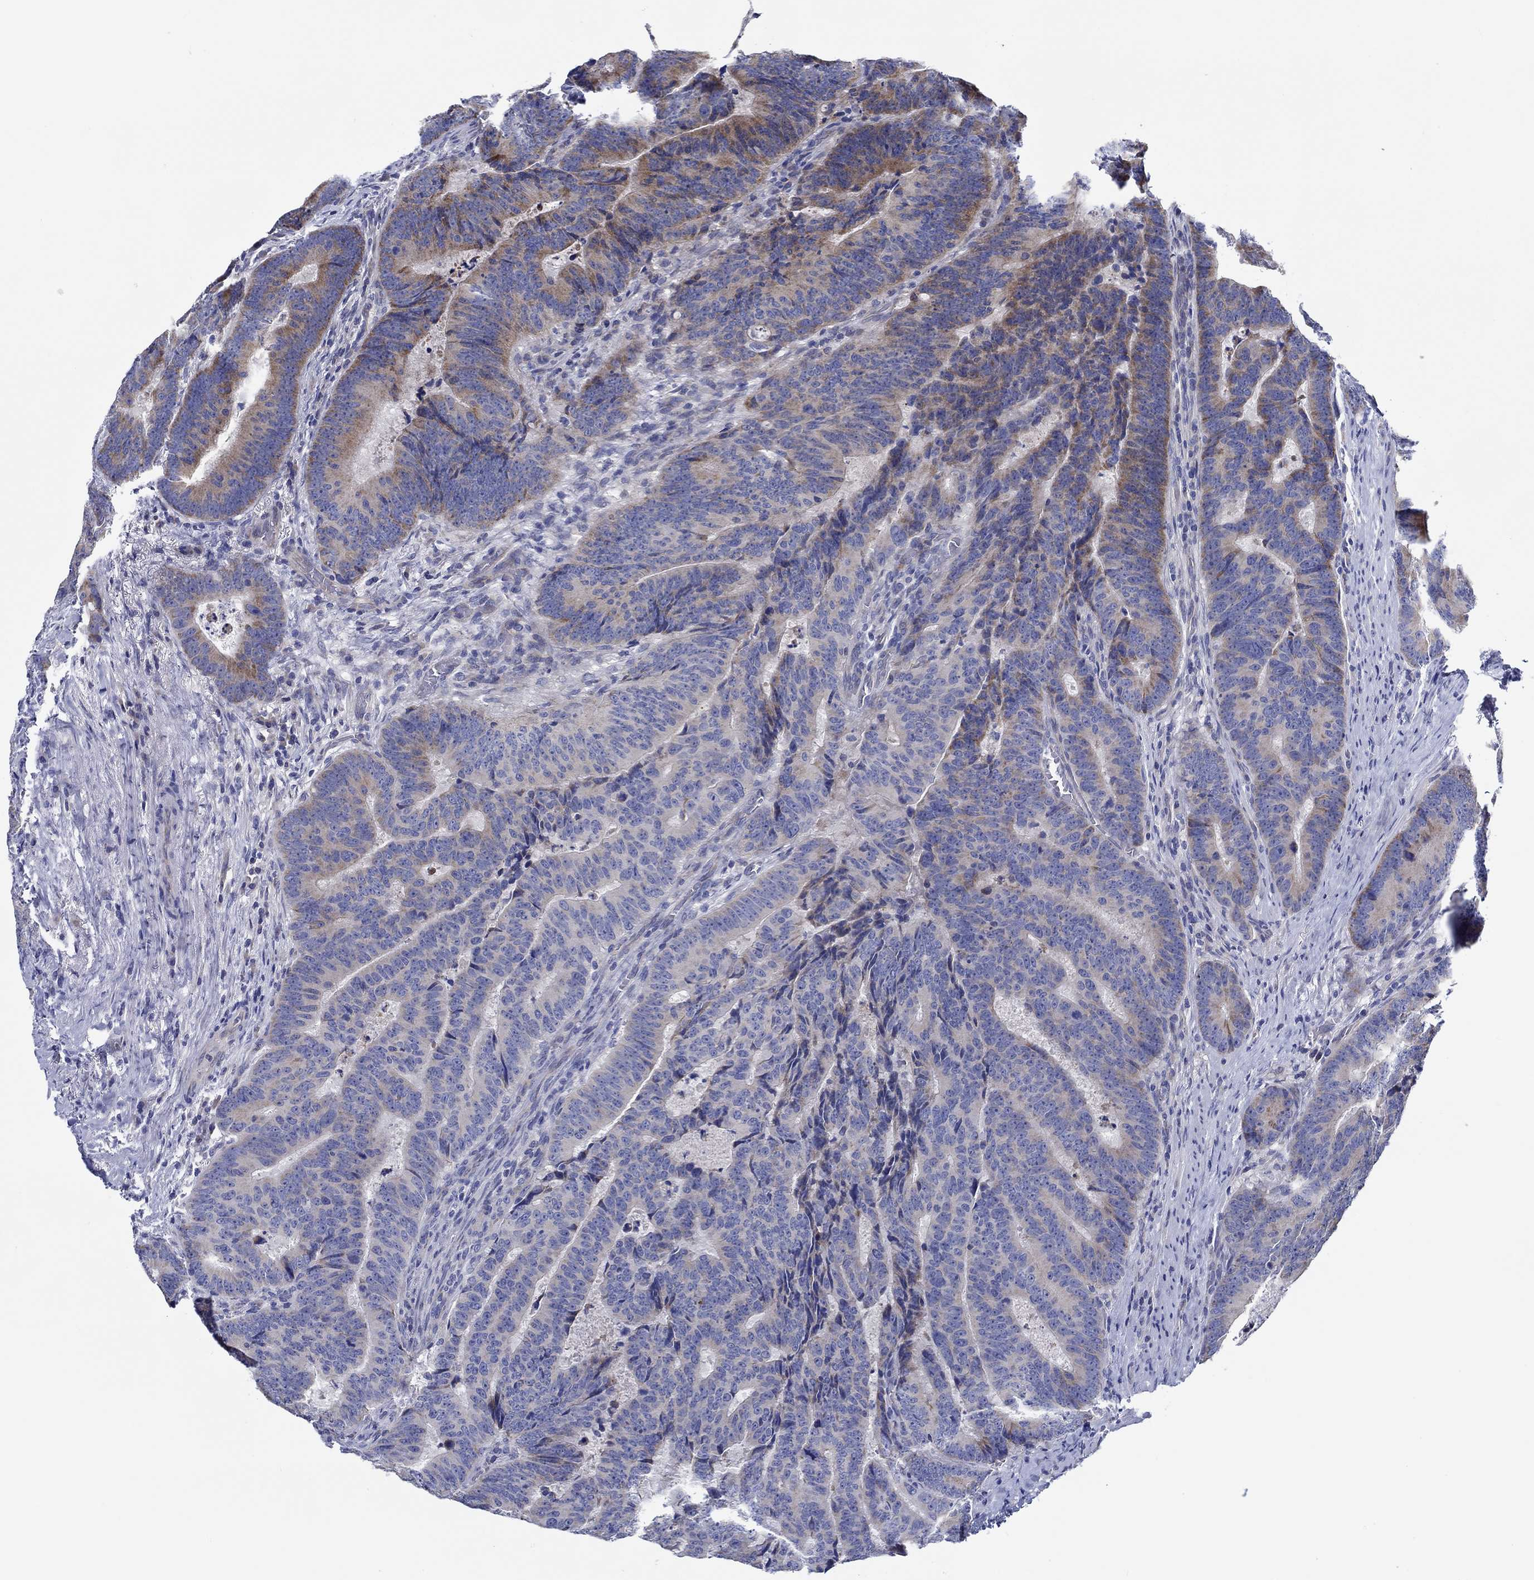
{"staining": {"intensity": "moderate", "quantity": "<25%", "location": "cytoplasmic/membranous"}, "tissue": "colorectal cancer", "cell_type": "Tumor cells", "image_type": "cancer", "snomed": [{"axis": "morphology", "description": "Adenocarcinoma, NOS"}, {"axis": "topography", "description": "Colon"}], "caption": "Colorectal cancer (adenocarcinoma) stained for a protein (brown) exhibits moderate cytoplasmic/membranous positive positivity in approximately <25% of tumor cells.", "gene": "CFAP61", "patient": {"sex": "female", "age": 82}}